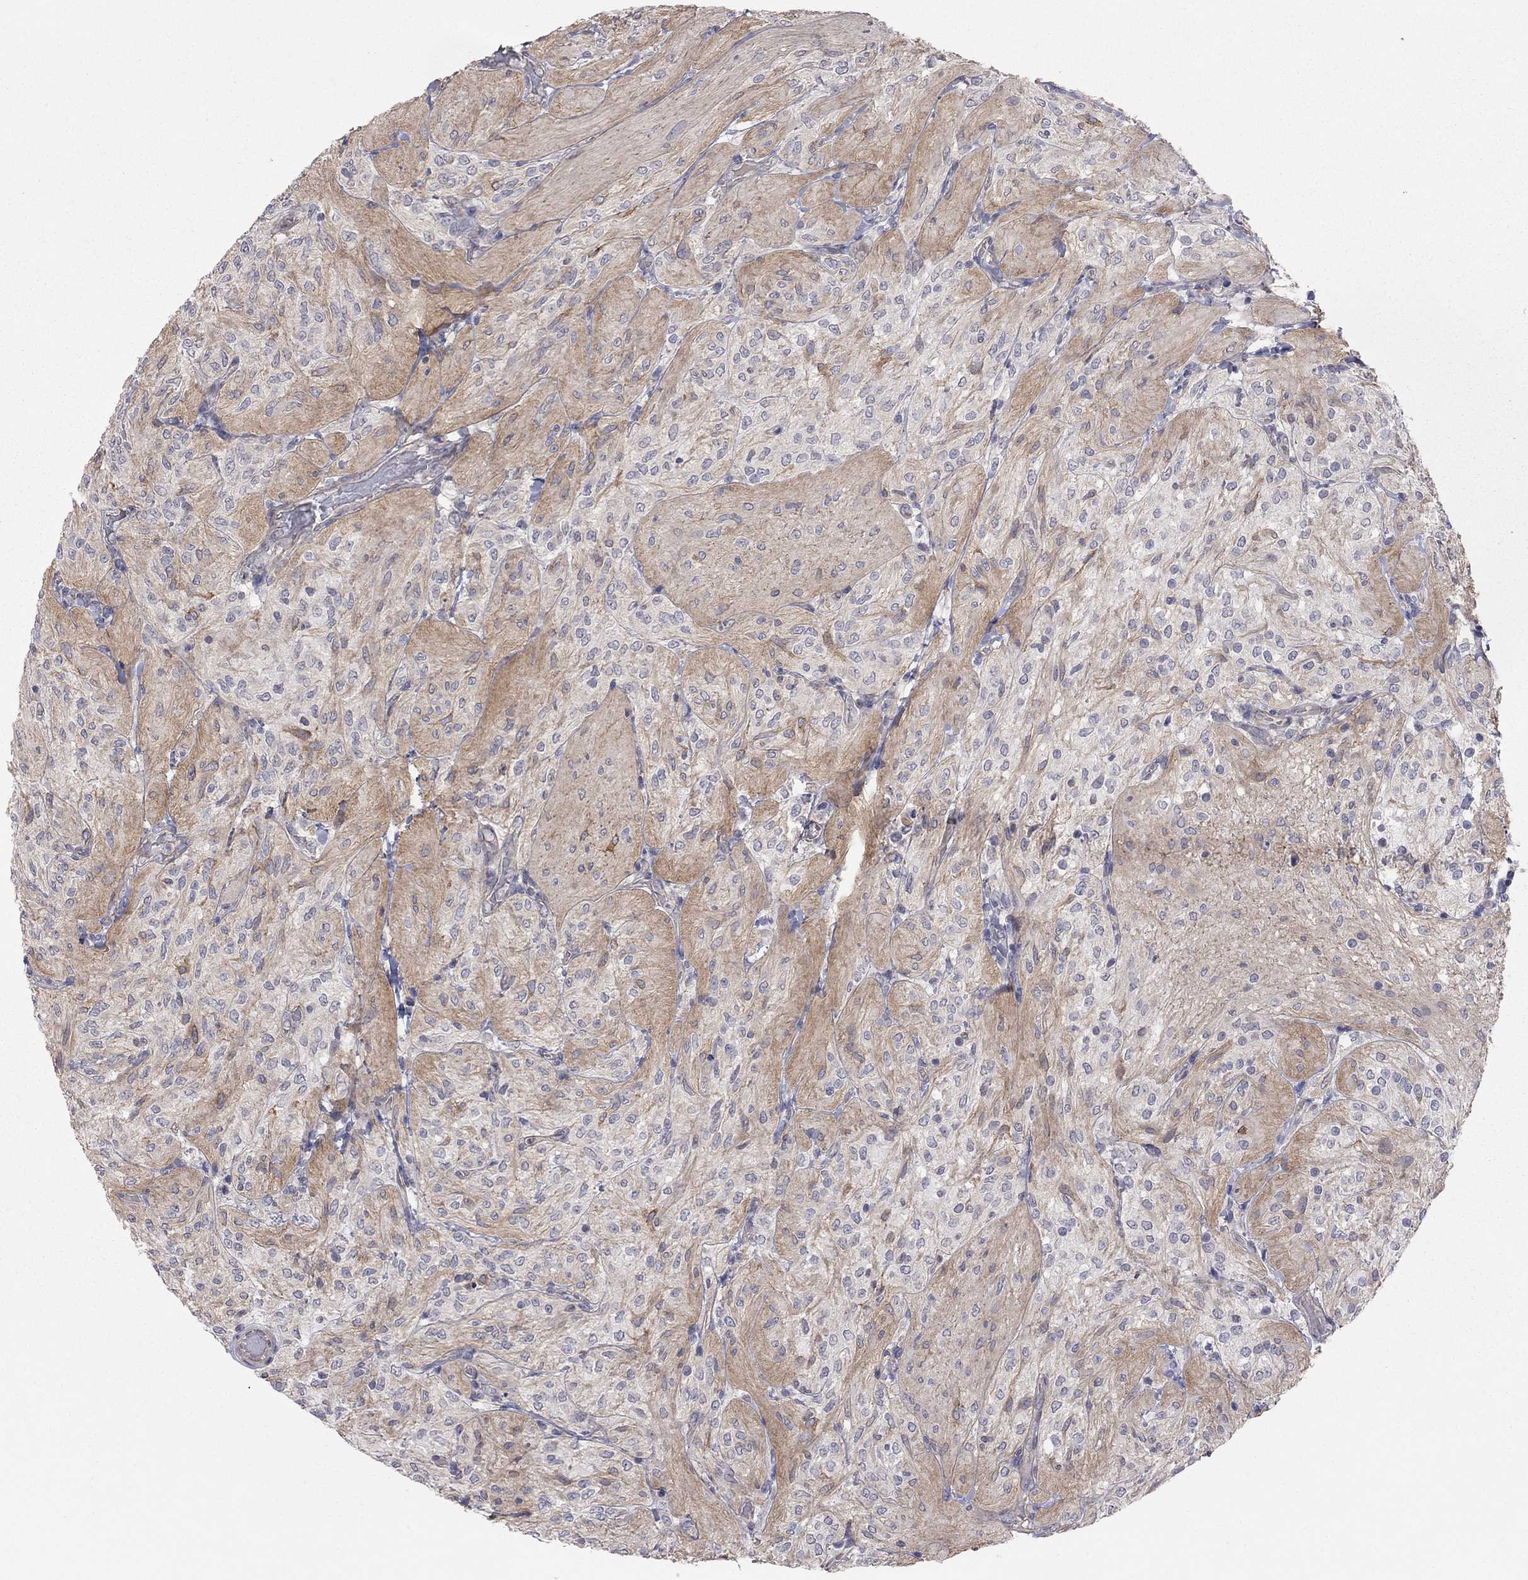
{"staining": {"intensity": "negative", "quantity": "none", "location": "none"}, "tissue": "glioma", "cell_type": "Tumor cells", "image_type": "cancer", "snomed": [{"axis": "morphology", "description": "Glioma, malignant, Low grade"}, {"axis": "topography", "description": "Brain"}], "caption": "This photomicrograph is of malignant glioma (low-grade) stained with IHC to label a protein in brown with the nuclei are counter-stained blue. There is no positivity in tumor cells.", "gene": "KCNB1", "patient": {"sex": "male", "age": 3}}